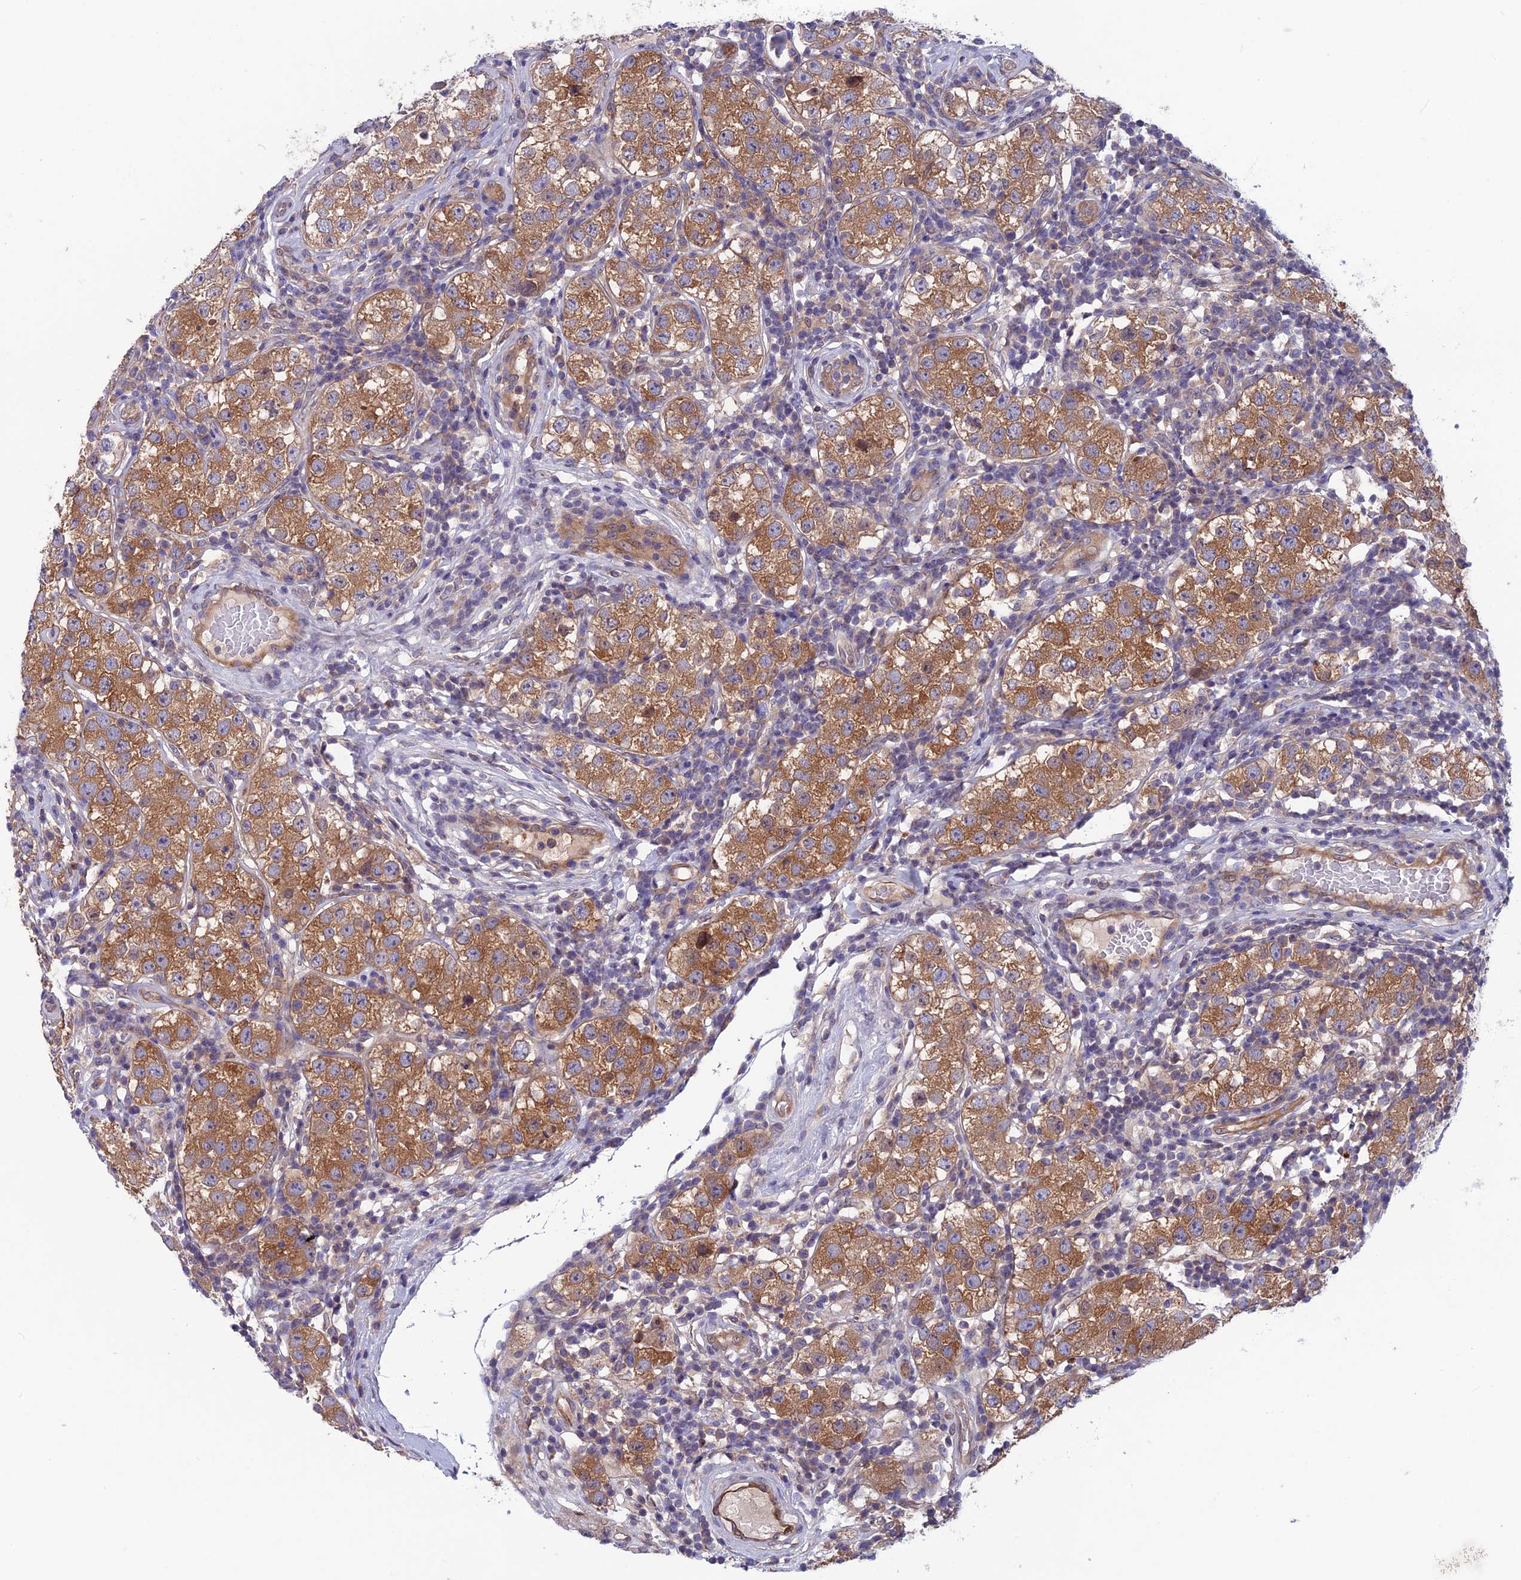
{"staining": {"intensity": "moderate", "quantity": ">75%", "location": "cytoplasmic/membranous"}, "tissue": "testis cancer", "cell_type": "Tumor cells", "image_type": "cancer", "snomed": [{"axis": "morphology", "description": "Seminoma, NOS"}, {"axis": "topography", "description": "Testis"}], "caption": "IHC photomicrograph of human testis cancer stained for a protein (brown), which reveals medium levels of moderate cytoplasmic/membranous positivity in about >75% of tumor cells.", "gene": "MAST2", "patient": {"sex": "male", "age": 34}}